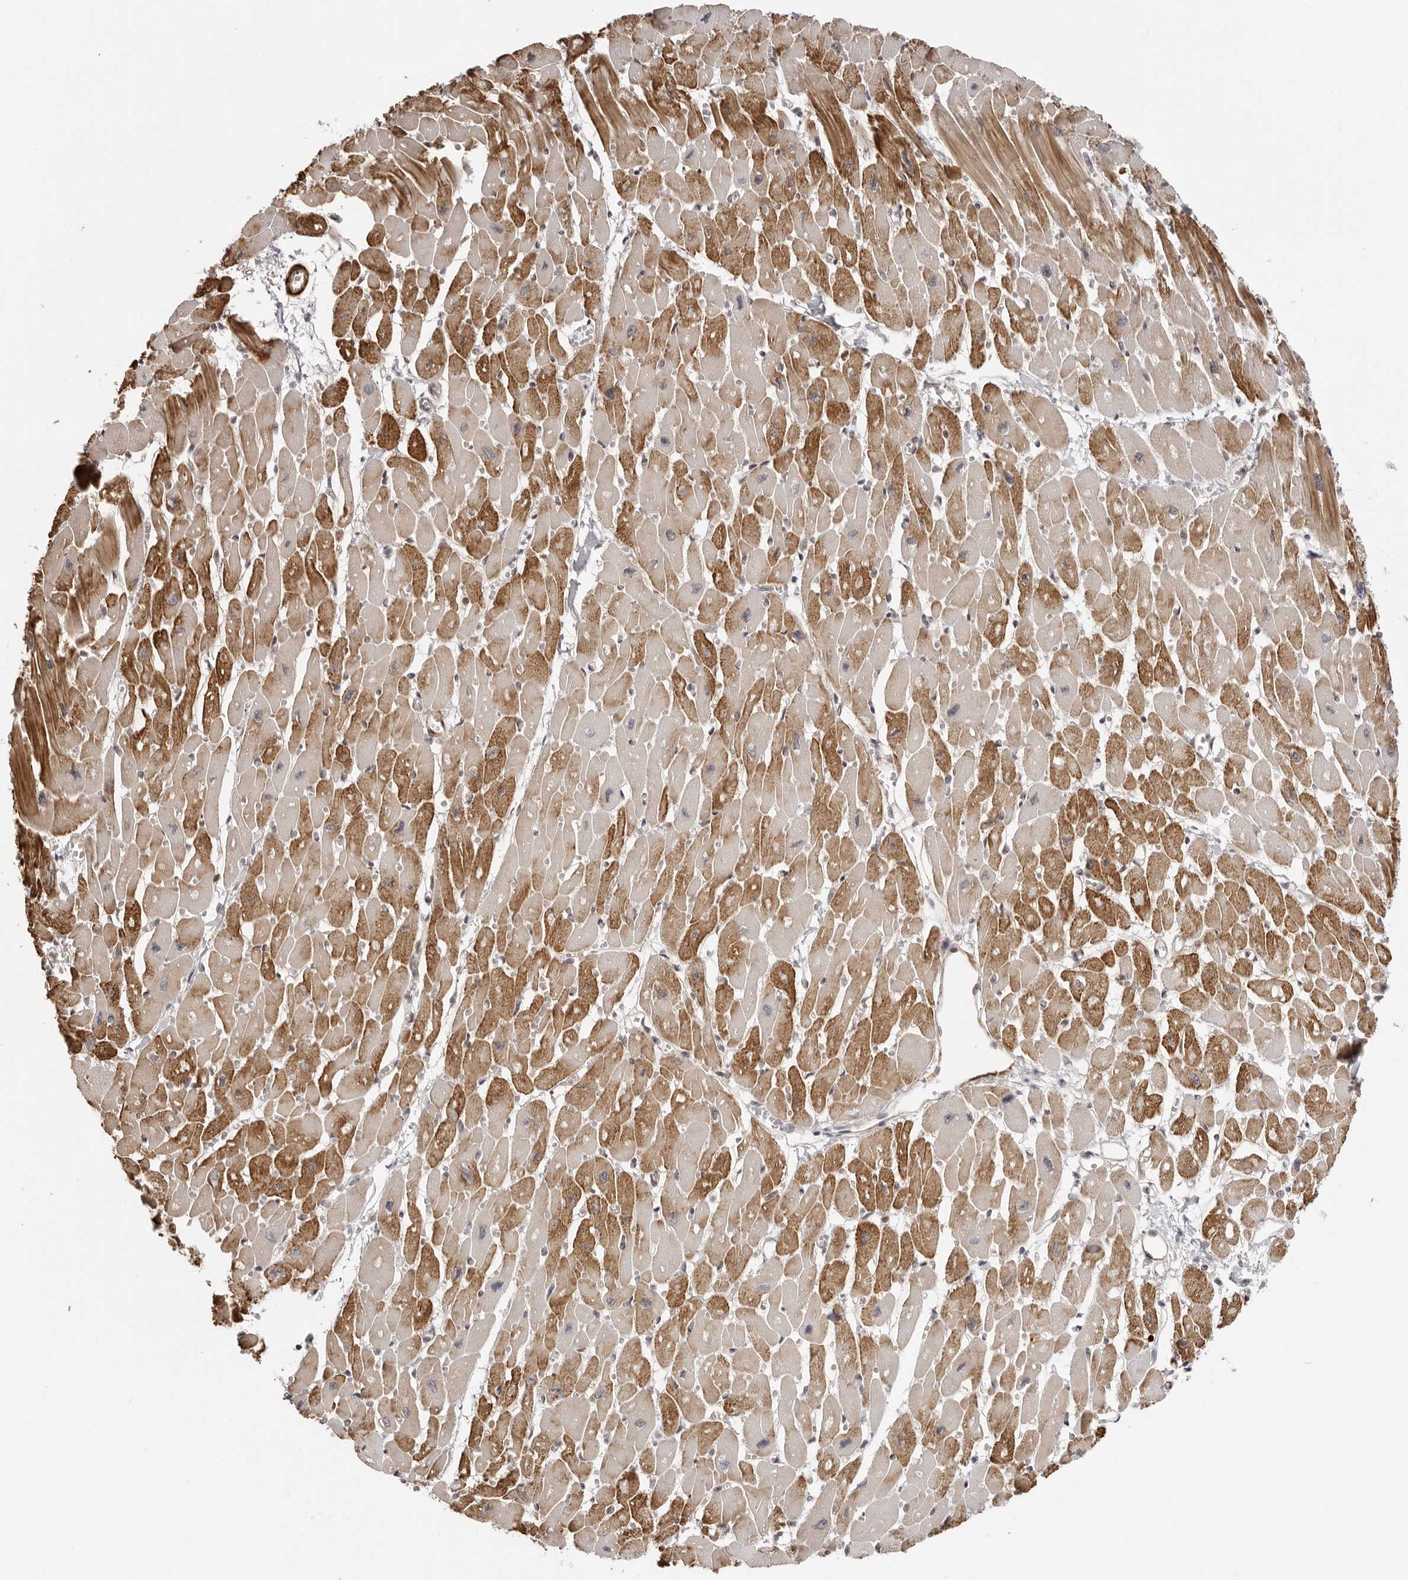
{"staining": {"intensity": "moderate", "quantity": ">75%", "location": "cytoplasmic/membranous"}, "tissue": "heart muscle", "cell_type": "Cardiomyocytes", "image_type": "normal", "snomed": [{"axis": "morphology", "description": "Normal tissue, NOS"}, {"axis": "topography", "description": "Heart"}], "caption": "IHC histopathology image of unremarkable heart muscle: heart muscle stained using immunohistochemistry (IHC) demonstrates medium levels of moderate protein expression localized specifically in the cytoplasmic/membranous of cardiomyocytes, appearing as a cytoplasmic/membranous brown color.", "gene": "UNK", "patient": {"sex": "female", "age": 54}}